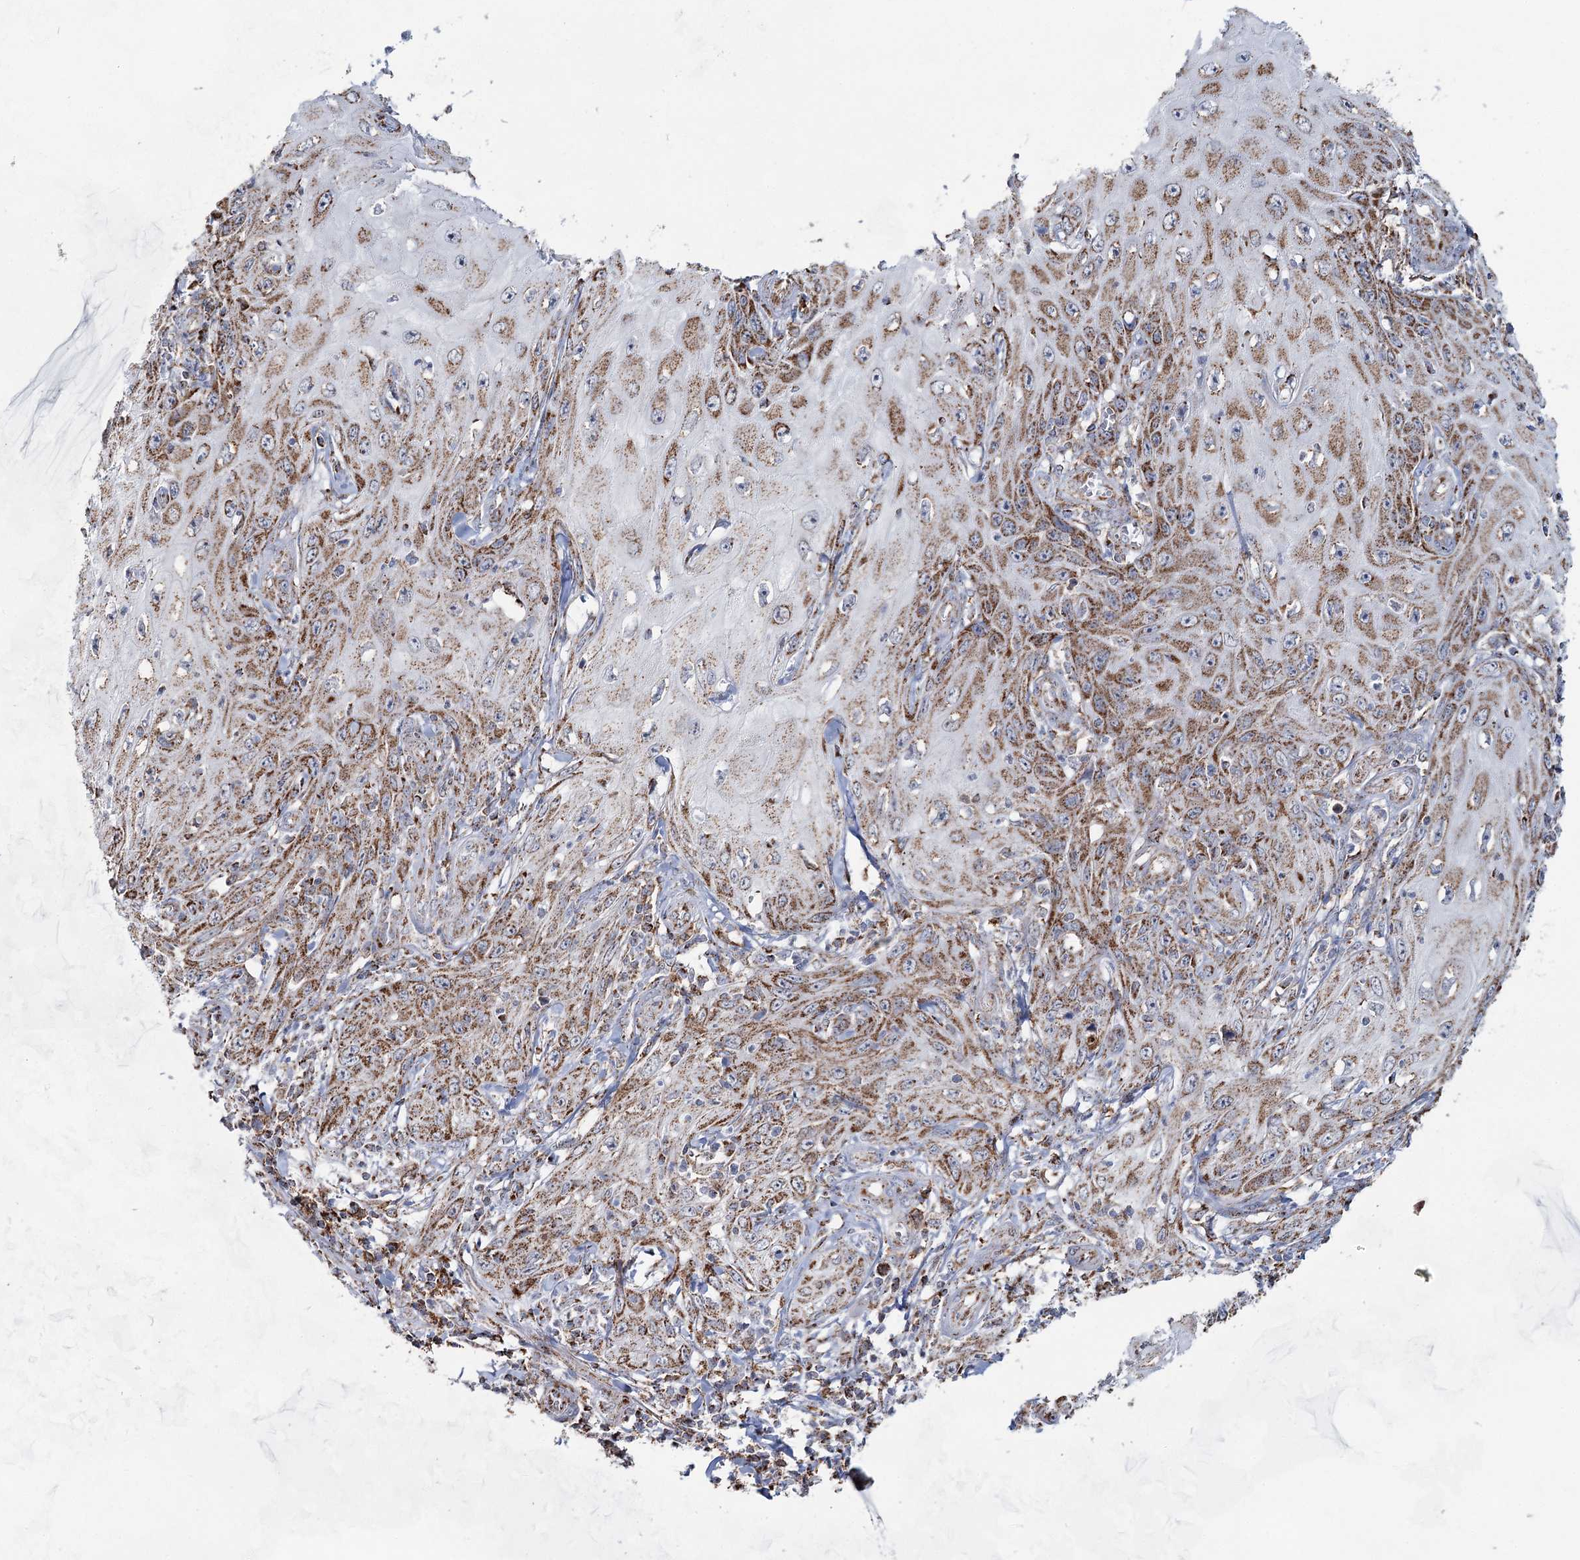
{"staining": {"intensity": "moderate", "quantity": ">75%", "location": "cytoplasmic/membranous"}, "tissue": "skin cancer", "cell_type": "Tumor cells", "image_type": "cancer", "snomed": [{"axis": "morphology", "description": "Squamous cell carcinoma, NOS"}, {"axis": "topography", "description": "Skin"}], "caption": "There is medium levels of moderate cytoplasmic/membranous positivity in tumor cells of squamous cell carcinoma (skin), as demonstrated by immunohistochemical staining (brown color).", "gene": "CWF19L1", "patient": {"sex": "female", "age": 73}}